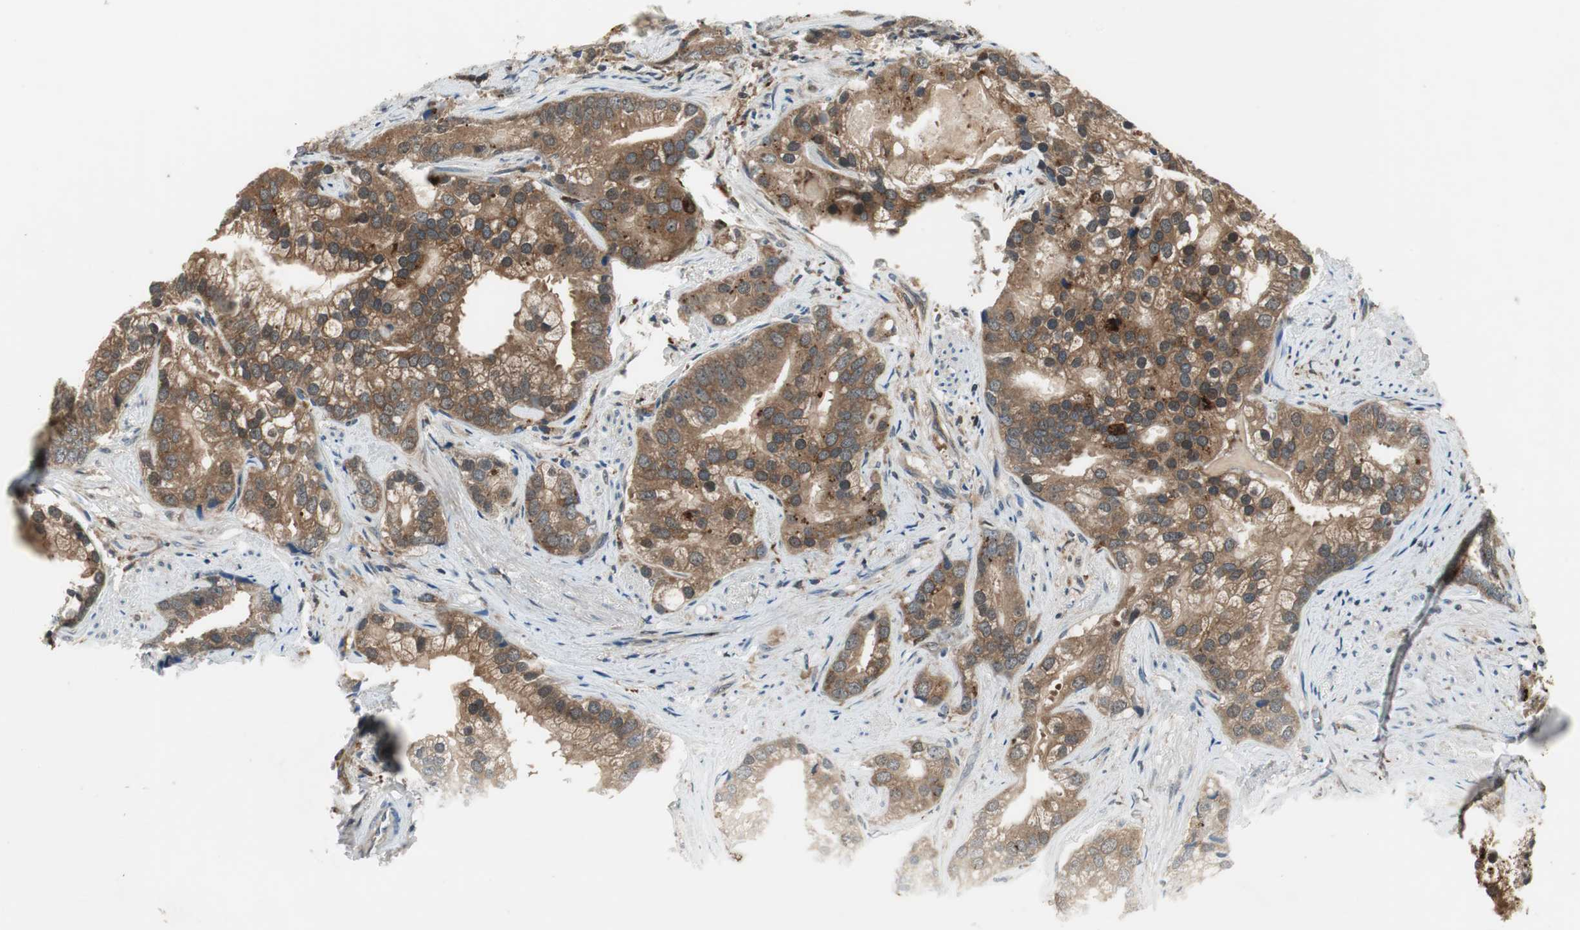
{"staining": {"intensity": "moderate", "quantity": ">75%", "location": "cytoplasmic/membranous"}, "tissue": "prostate cancer", "cell_type": "Tumor cells", "image_type": "cancer", "snomed": [{"axis": "morphology", "description": "Adenocarcinoma, Low grade"}, {"axis": "topography", "description": "Prostate"}], "caption": "Immunohistochemistry (IHC) of human prostate low-grade adenocarcinoma displays medium levels of moderate cytoplasmic/membranous expression in approximately >75% of tumor cells. The staining is performed using DAB (3,3'-diaminobenzidine) brown chromogen to label protein expression. The nuclei are counter-stained blue using hematoxylin.", "gene": "NCK1", "patient": {"sex": "male", "age": 71}}